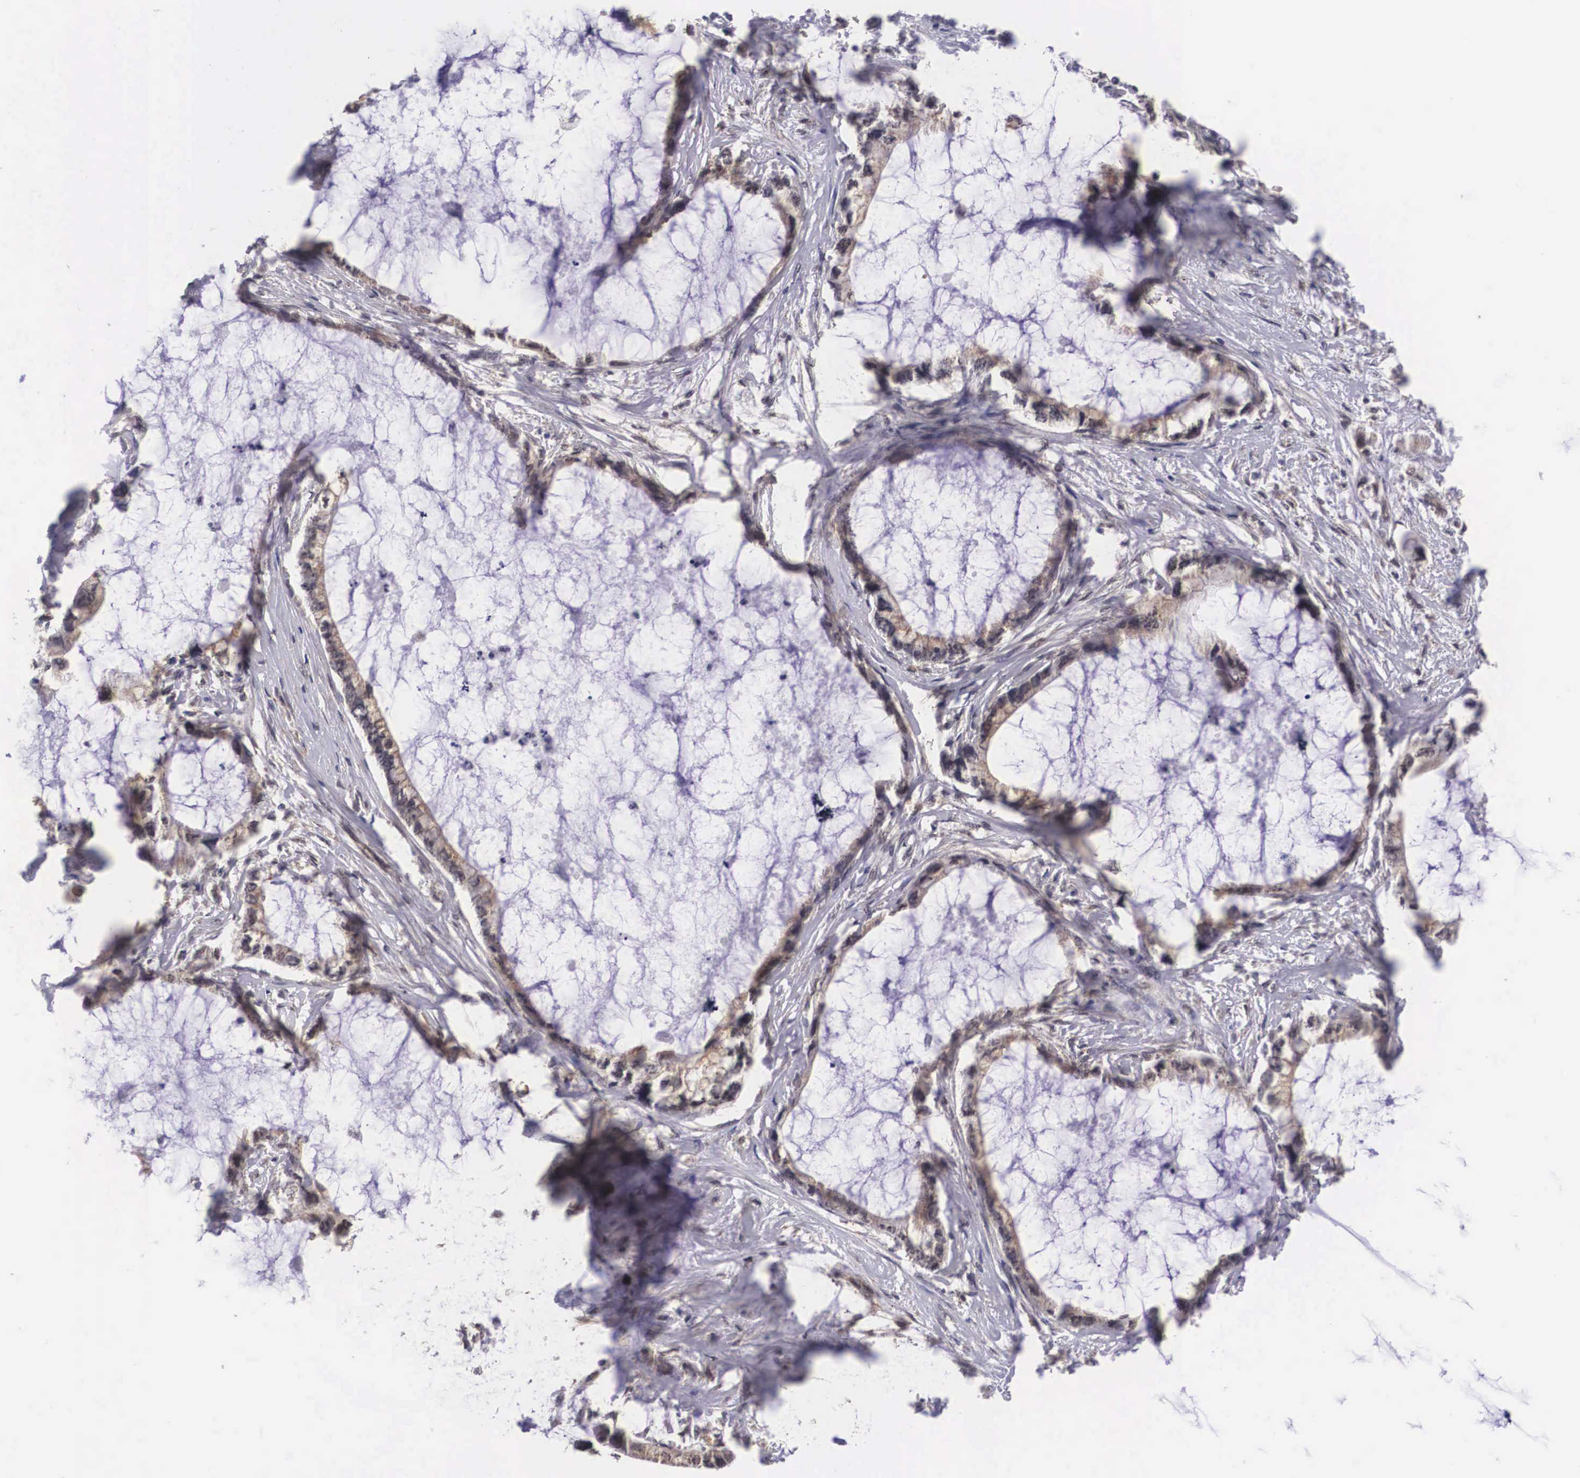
{"staining": {"intensity": "strong", "quantity": ">75%", "location": "cytoplasmic/membranous"}, "tissue": "pancreatic cancer", "cell_type": "Tumor cells", "image_type": "cancer", "snomed": [{"axis": "morphology", "description": "Adenocarcinoma, NOS"}, {"axis": "topography", "description": "Pancreas"}, {"axis": "topography", "description": "Stomach, upper"}], "caption": "Immunohistochemistry (DAB (3,3'-diaminobenzidine)) staining of pancreatic adenocarcinoma exhibits strong cytoplasmic/membranous protein positivity in about >75% of tumor cells. The staining was performed using DAB, with brown indicating positive protein expression. Nuclei are stained blue with hematoxylin.", "gene": "OTX2", "patient": {"sex": "male", "age": 77}}